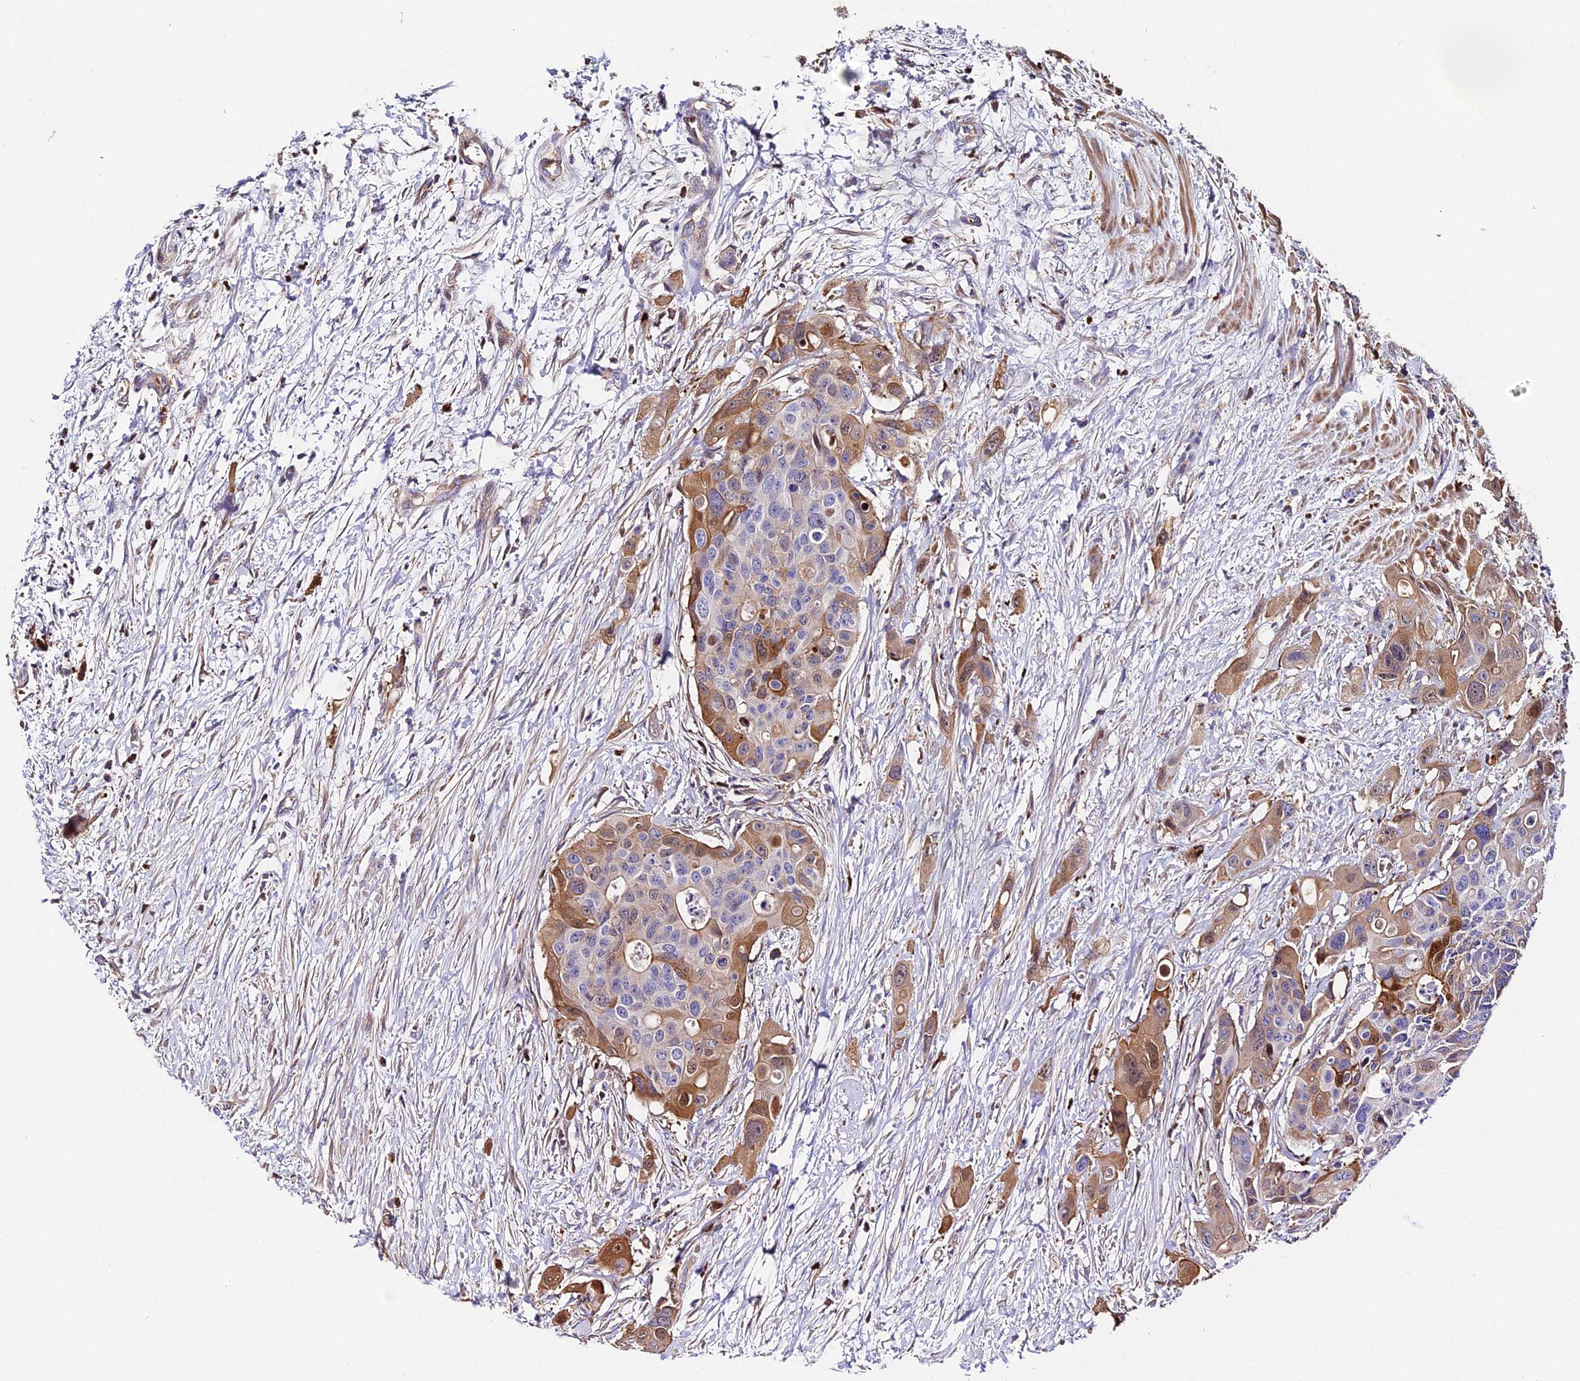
{"staining": {"intensity": "moderate", "quantity": "<25%", "location": "cytoplasmic/membranous,nuclear"}, "tissue": "colorectal cancer", "cell_type": "Tumor cells", "image_type": "cancer", "snomed": [{"axis": "morphology", "description": "Adenocarcinoma, NOS"}, {"axis": "topography", "description": "Colon"}], "caption": "High-magnification brightfield microscopy of colorectal adenocarcinoma stained with DAB (brown) and counterstained with hematoxylin (blue). tumor cells exhibit moderate cytoplasmic/membranous and nuclear expression is present in about<25% of cells.", "gene": "MAP3K7CL", "patient": {"sex": "male", "age": 77}}